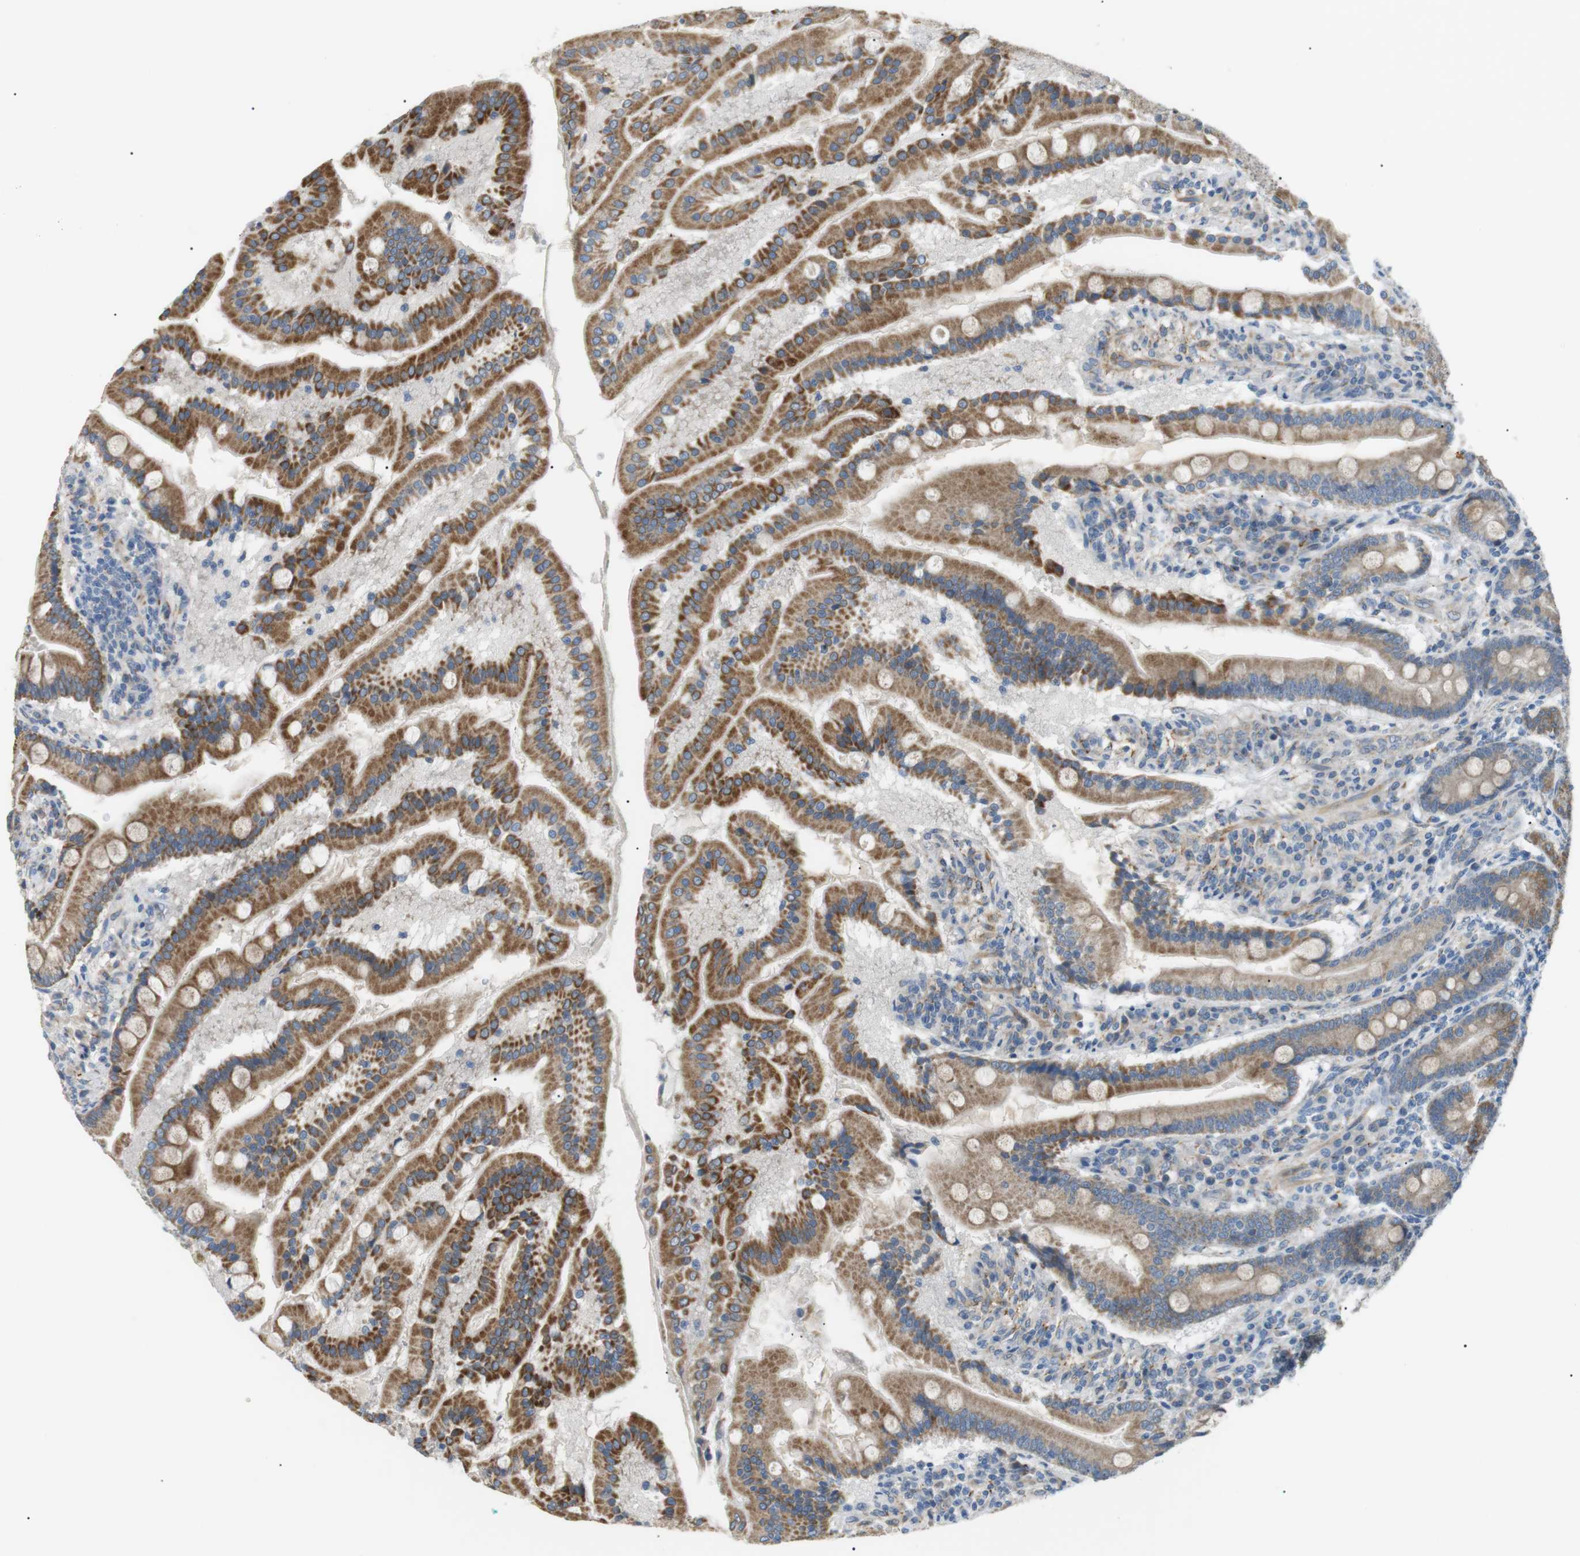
{"staining": {"intensity": "moderate", "quantity": ">75%", "location": "cytoplasmic/membranous"}, "tissue": "duodenum", "cell_type": "Glandular cells", "image_type": "normal", "snomed": [{"axis": "morphology", "description": "Normal tissue, NOS"}, {"axis": "topography", "description": "Duodenum"}], "caption": "Glandular cells exhibit medium levels of moderate cytoplasmic/membranous positivity in approximately >75% of cells in unremarkable duodenum.", "gene": "MTARC2", "patient": {"sex": "male", "age": 50}}